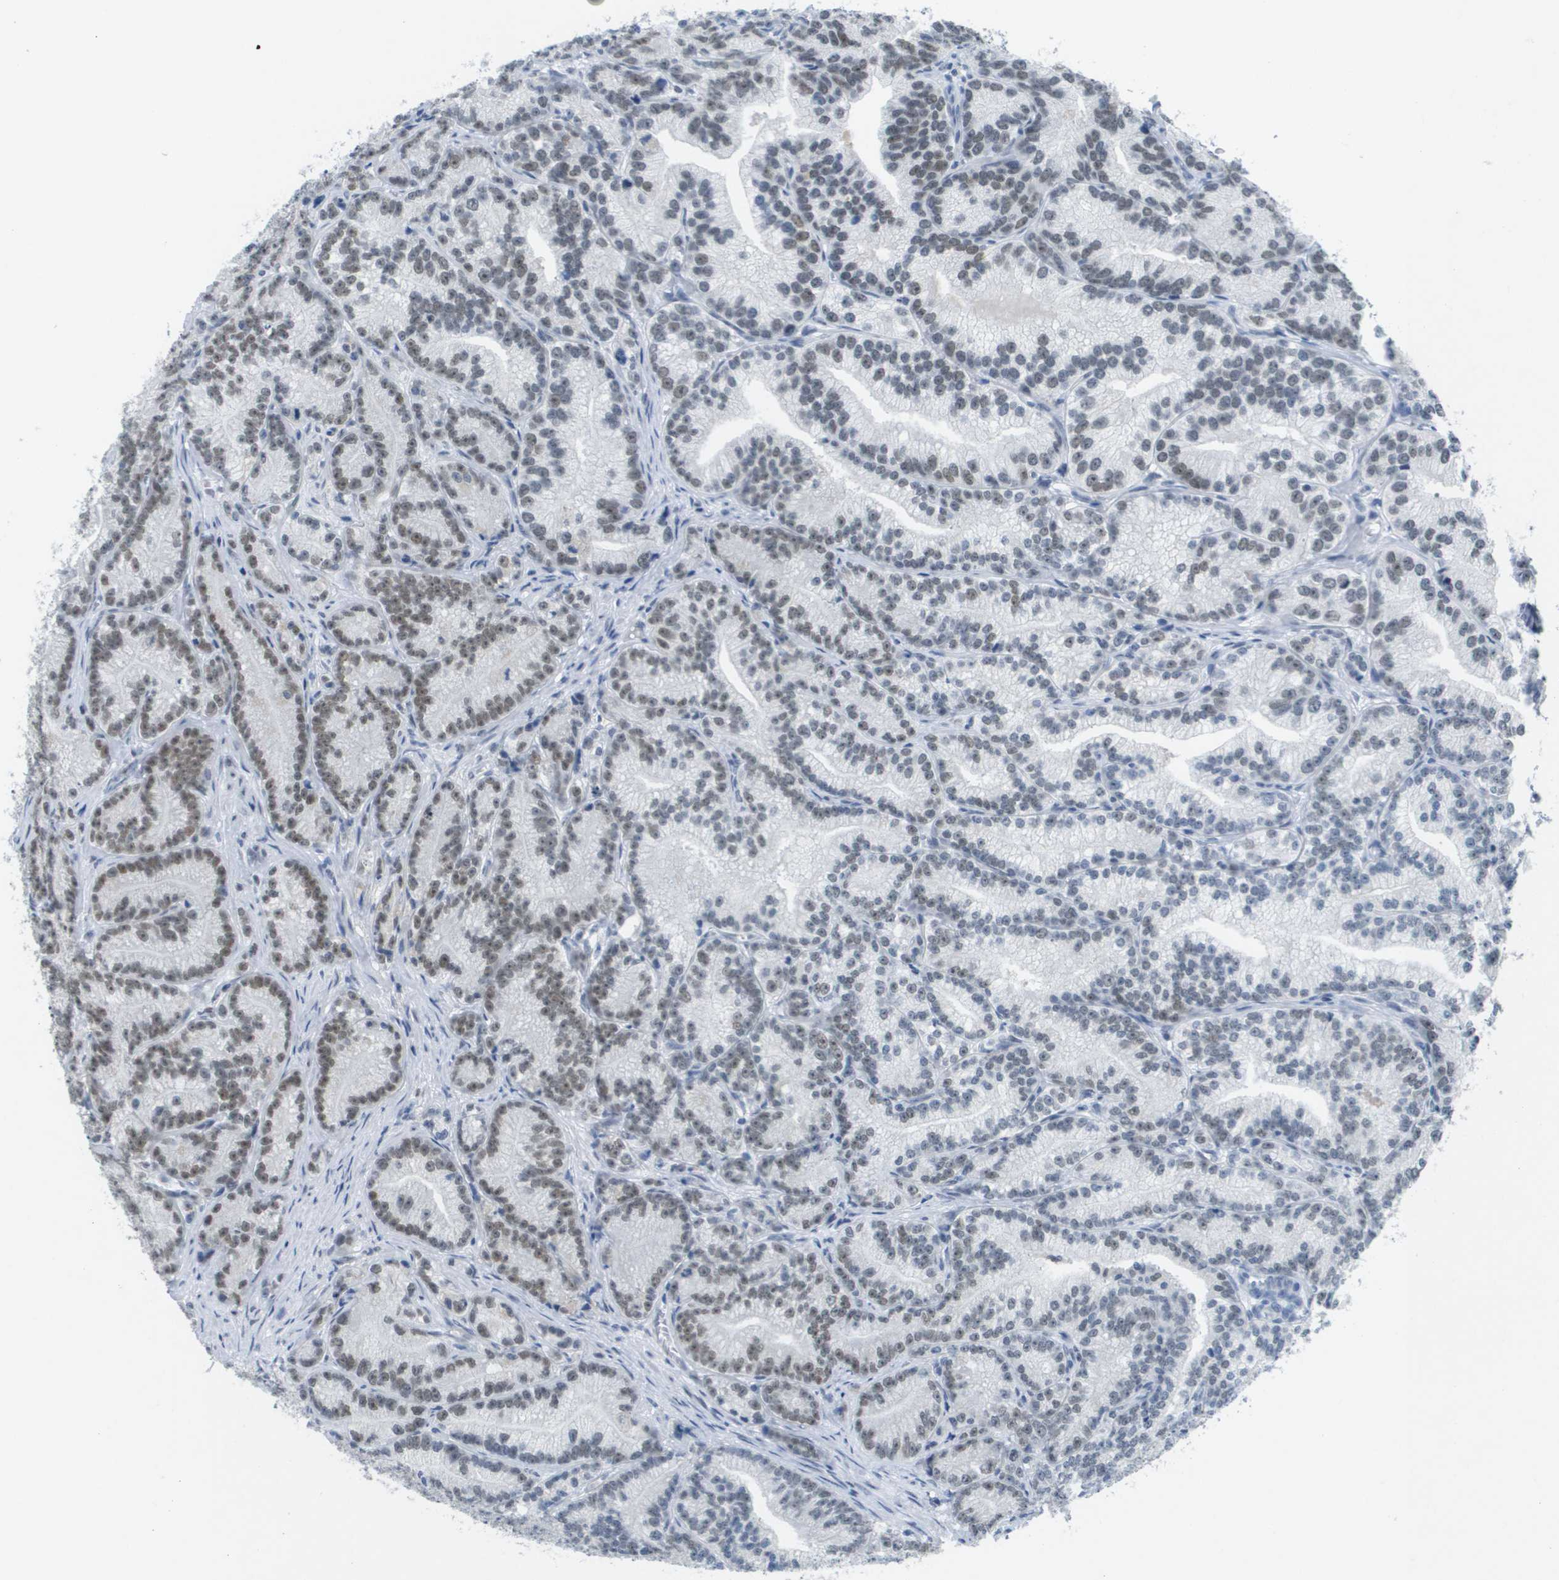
{"staining": {"intensity": "weak", "quantity": "25%-75%", "location": "nuclear"}, "tissue": "prostate cancer", "cell_type": "Tumor cells", "image_type": "cancer", "snomed": [{"axis": "morphology", "description": "Adenocarcinoma, Low grade"}, {"axis": "topography", "description": "Prostate"}], "caption": "Tumor cells show weak nuclear staining in about 25%-75% of cells in prostate low-grade adenocarcinoma.", "gene": "TP53RK", "patient": {"sex": "male", "age": 89}}